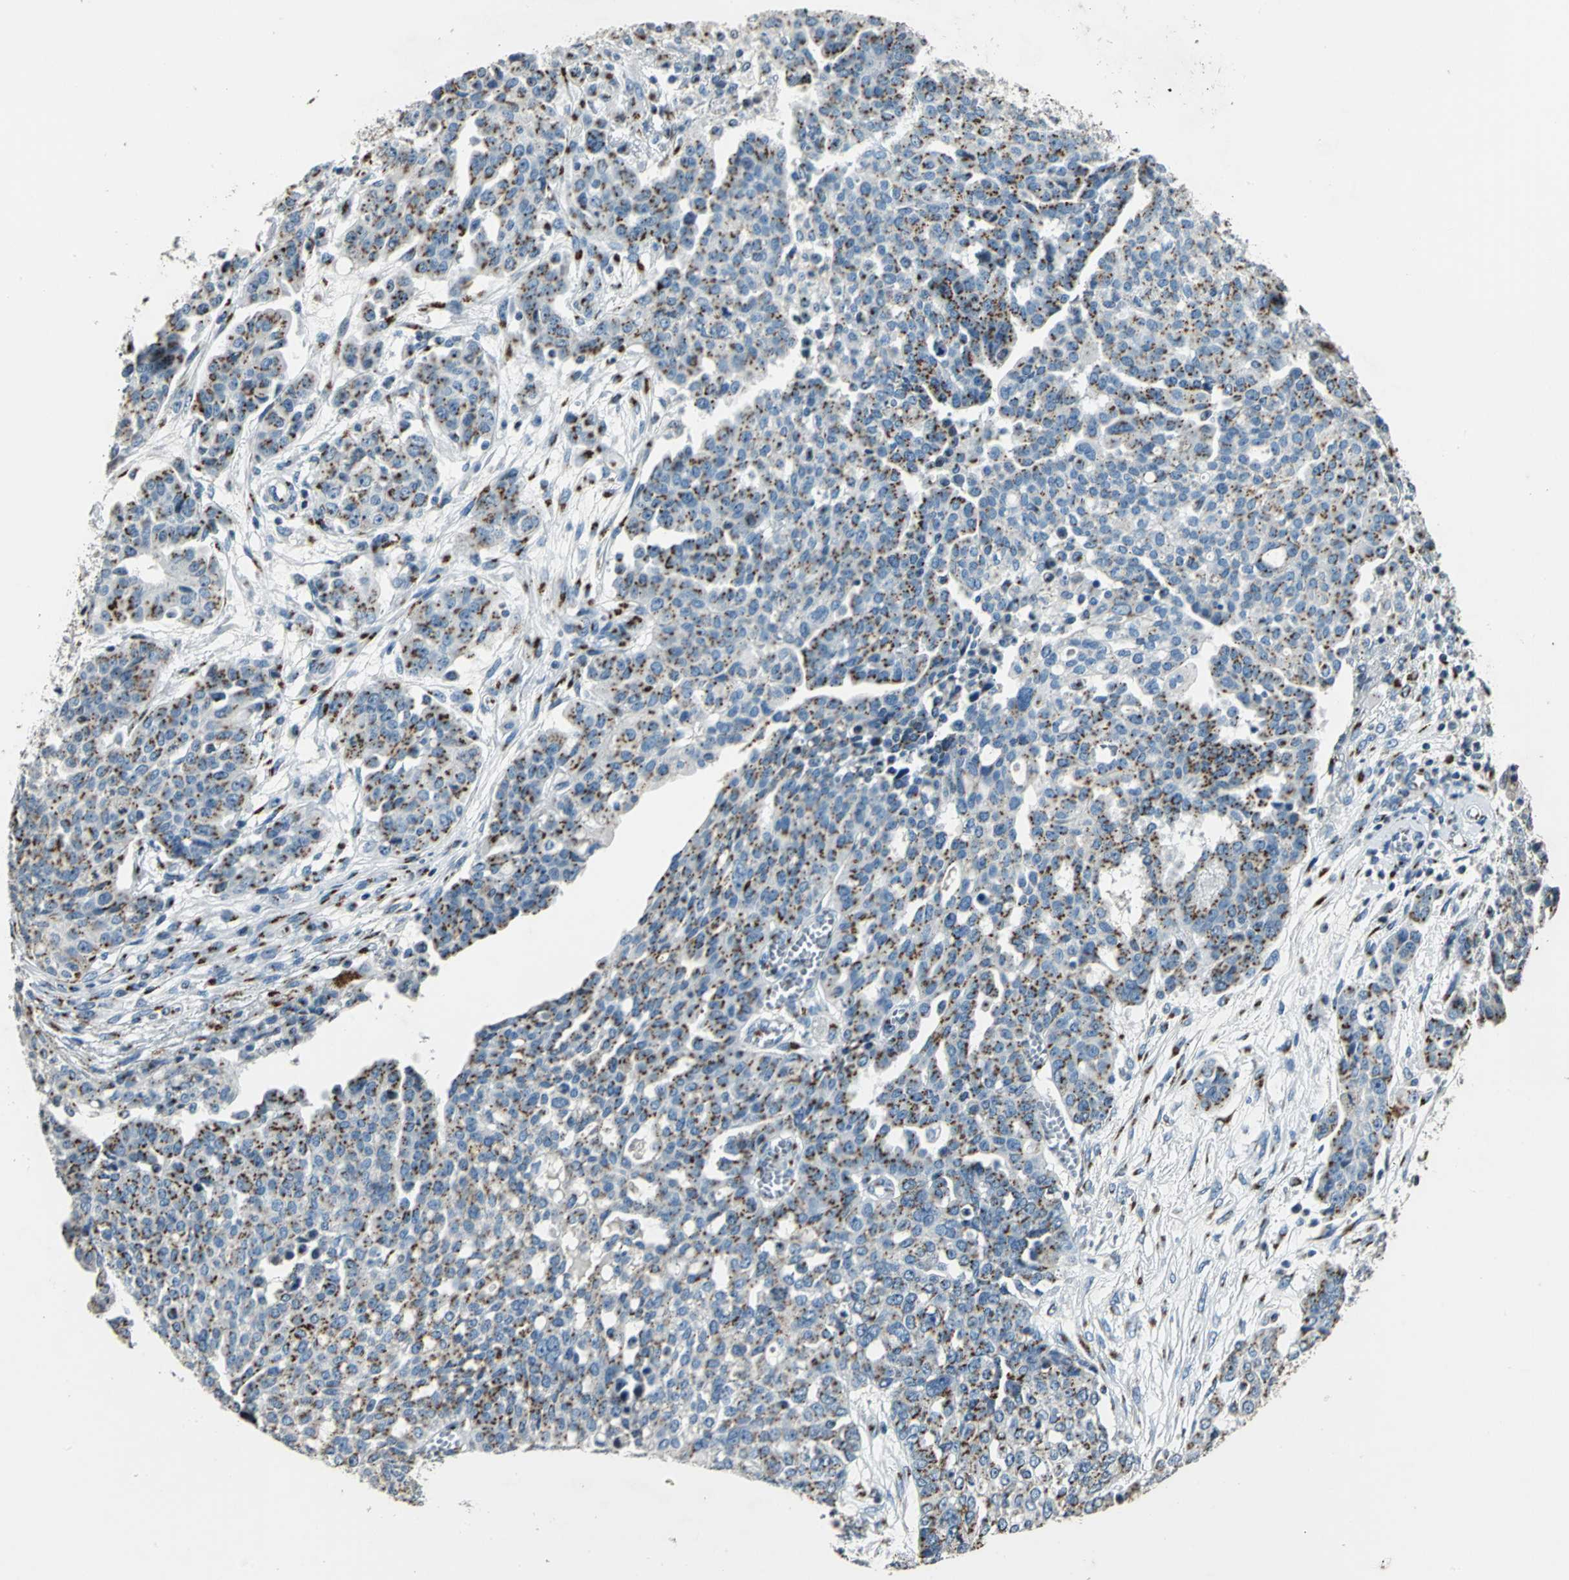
{"staining": {"intensity": "weak", "quantity": "25%-75%", "location": "cytoplasmic/membranous"}, "tissue": "ovarian cancer", "cell_type": "Tumor cells", "image_type": "cancer", "snomed": [{"axis": "morphology", "description": "Cystadenocarcinoma, serous, NOS"}, {"axis": "topography", "description": "Soft tissue"}, {"axis": "topography", "description": "Ovary"}], "caption": "A brown stain shows weak cytoplasmic/membranous positivity of a protein in ovarian cancer tumor cells. The protein of interest is shown in brown color, while the nuclei are stained blue.", "gene": "TMEM115", "patient": {"sex": "female", "age": 57}}